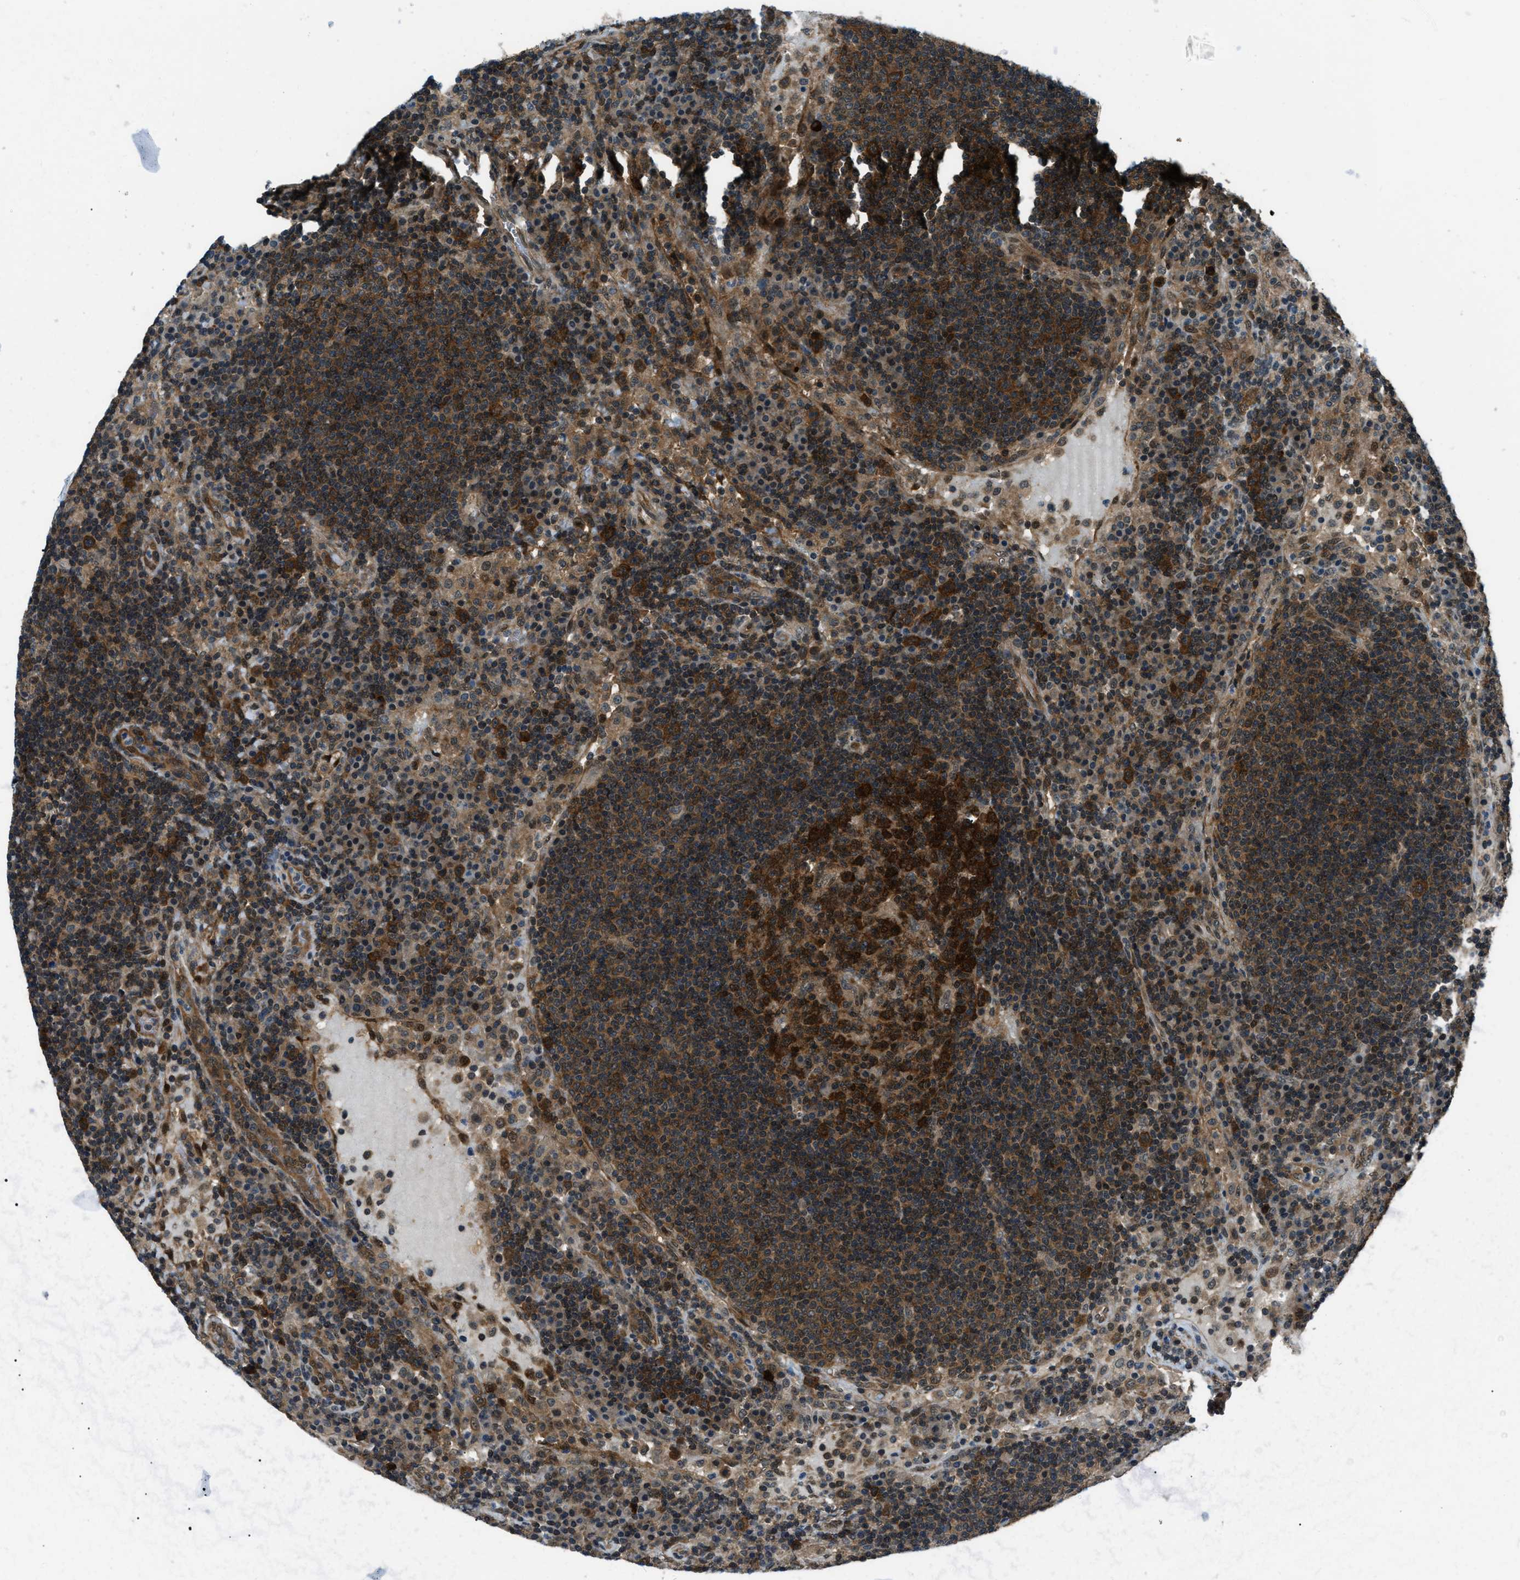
{"staining": {"intensity": "strong", "quantity": ">75%", "location": "cytoplasmic/membranous,nuclear"}, "tissue": "lymph node", "cell_type": "Germinal center cells", "image_type": "normal", "snomed": [{"axis": "morphology", "description": "Normal tissue, NOS"}, {"axis": "topography", "description": "Lymph node"}], "caption": "Protein staining of normal lymph node demonstrates strong cytoplasmic/membranous,nuclear positivity in about >75% of germinal center cells.", "gene": "NUDCD3", "patient": {"sex": "female", "age": 53}}